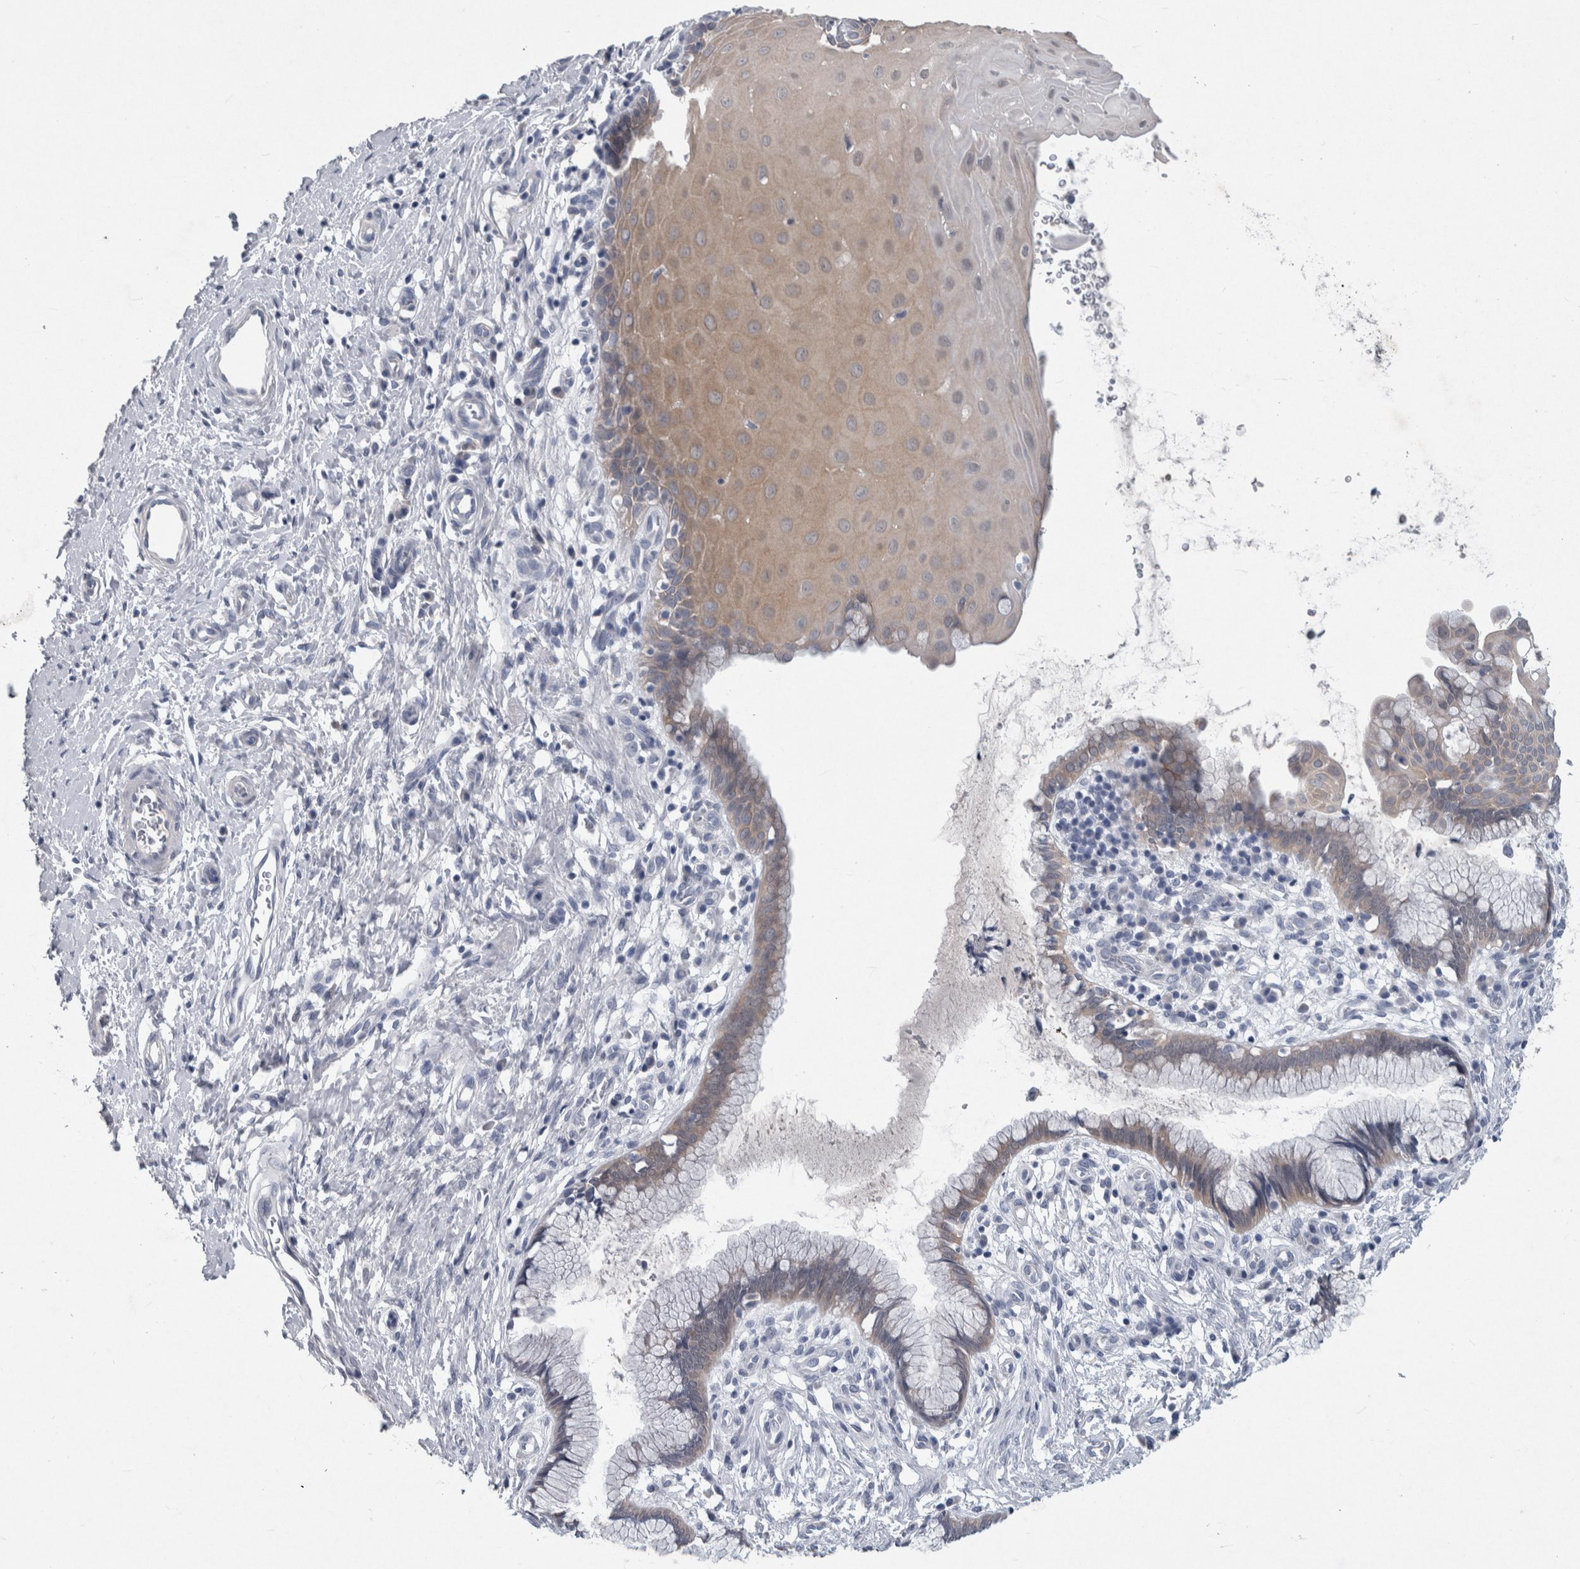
{"staining": {"intensity": "weak", "quantity": ">75%", "location": "cytoplasmic/membranous"}, "tissue": "cervix", "cell_type": "Glandular cells", "image_type": "normal", "snomed": [{"axis": "morphology", "description": "Normal tissue, NOS"}, {"axis": "topography", "description": "Cervix"}], "caption": "Cervix stained with DAB immunohistochemistry demonstrates low levels of weak cytoplasmic/membranous staining in approximately >75% of glandular cells.", "gene": "FAM83H", "patient": {"sex": "female", "age": 75}}